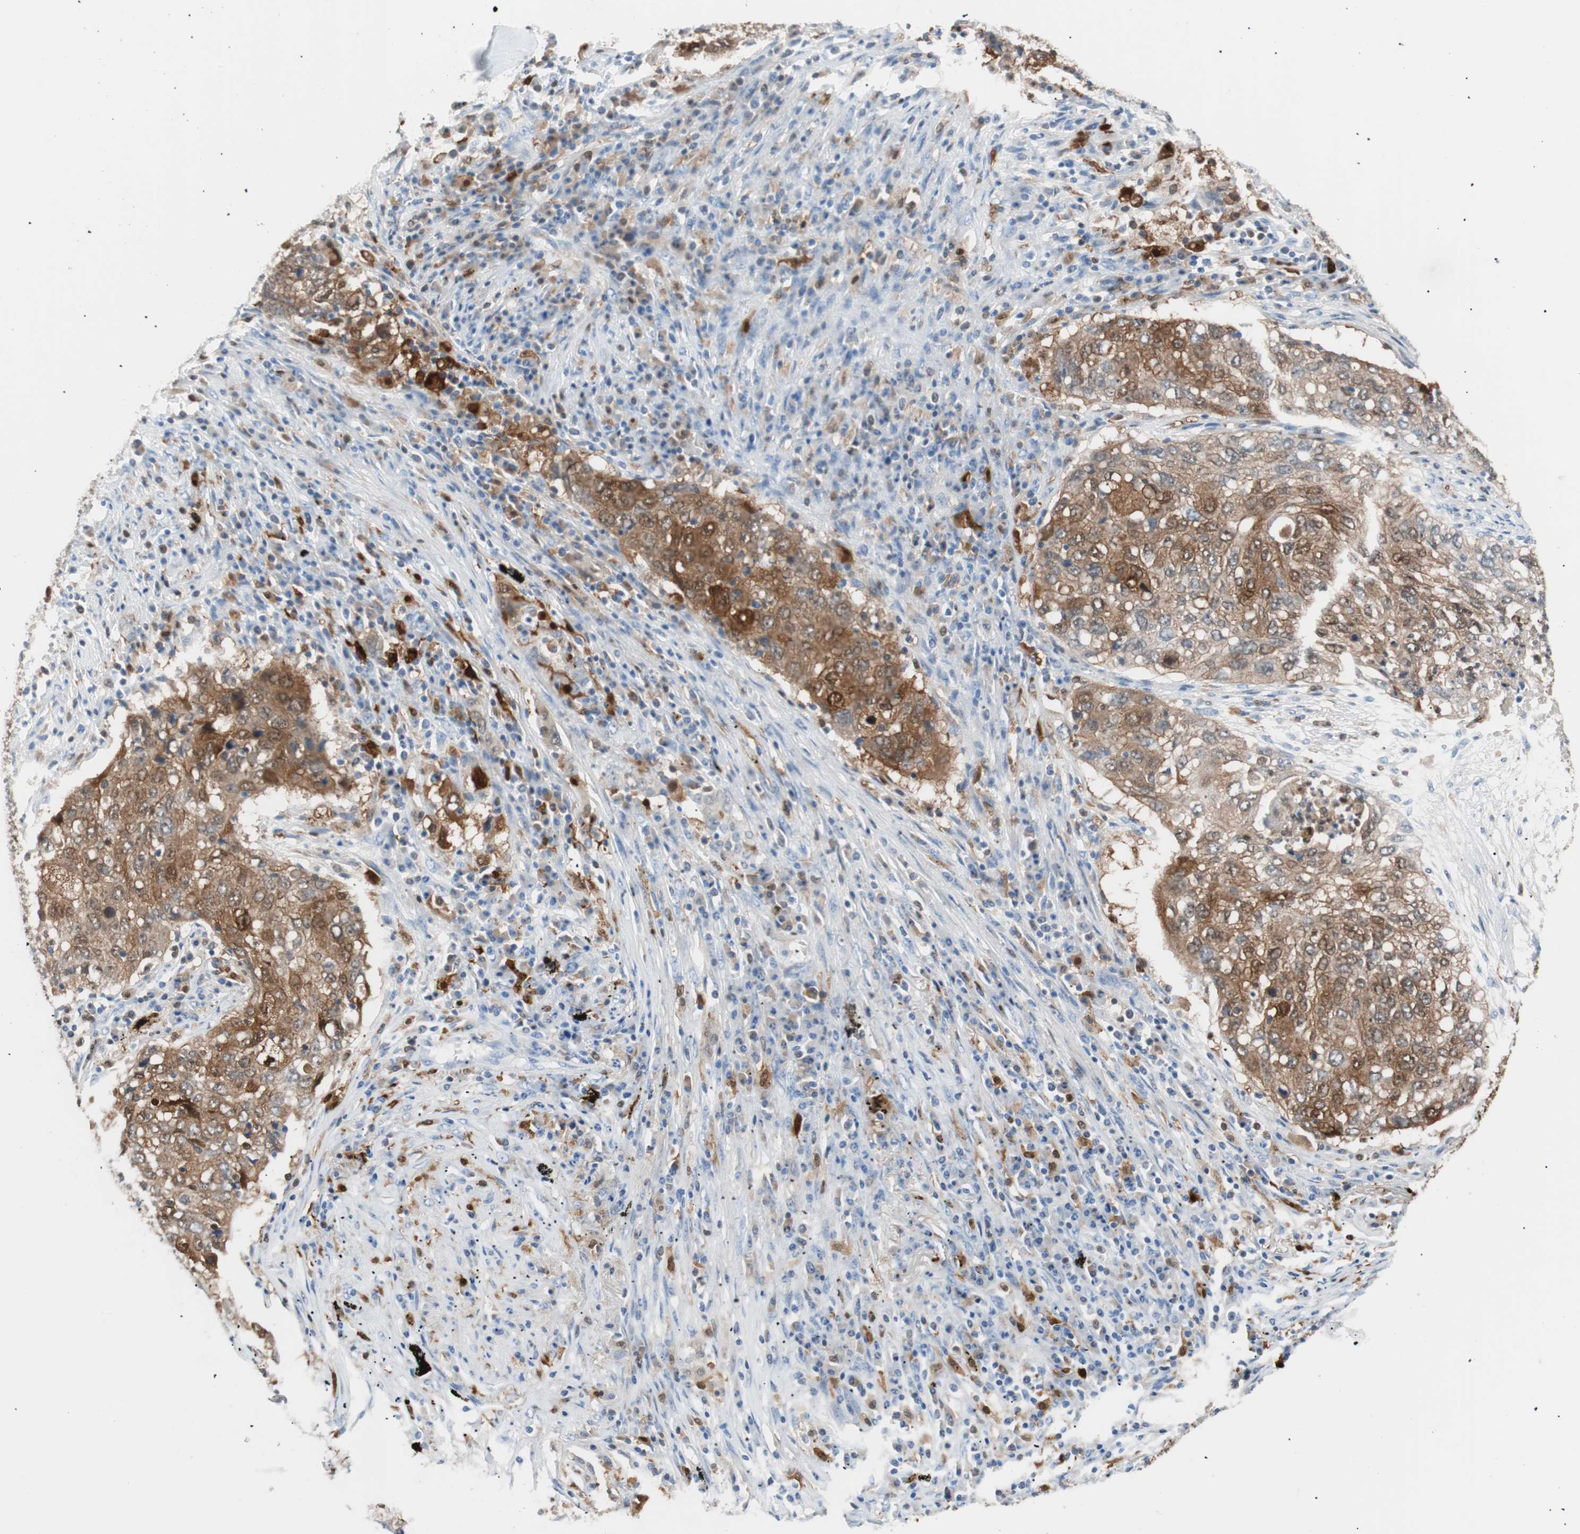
{"staining": {"intensity": "strong", "quantity": ">75%", "location": "cytoplasmic/membranous,nuclear"}, "tissue": "lung cancer", "cell_type": "Tumor cells", "image_type": "cancer", "snomed": [{"axis": "morphology", "description": "Squamous cell carcinoma, NOS"}, {"axis": "topography", "description": "Lung"}], "caption": "High-magnification brightfield microscopy of lung squamous cell carcinoma stained with DAB (3,3'-diaminobenzidine) (brown) and counterstained with hematoxylin (blue). tumor cells exhibit strong cytoplasmic/membranous and nuclear positivity is present in approximately>75% of cells.", "gene": "IL18", "patient": {"sex": "female", "age": 63}}